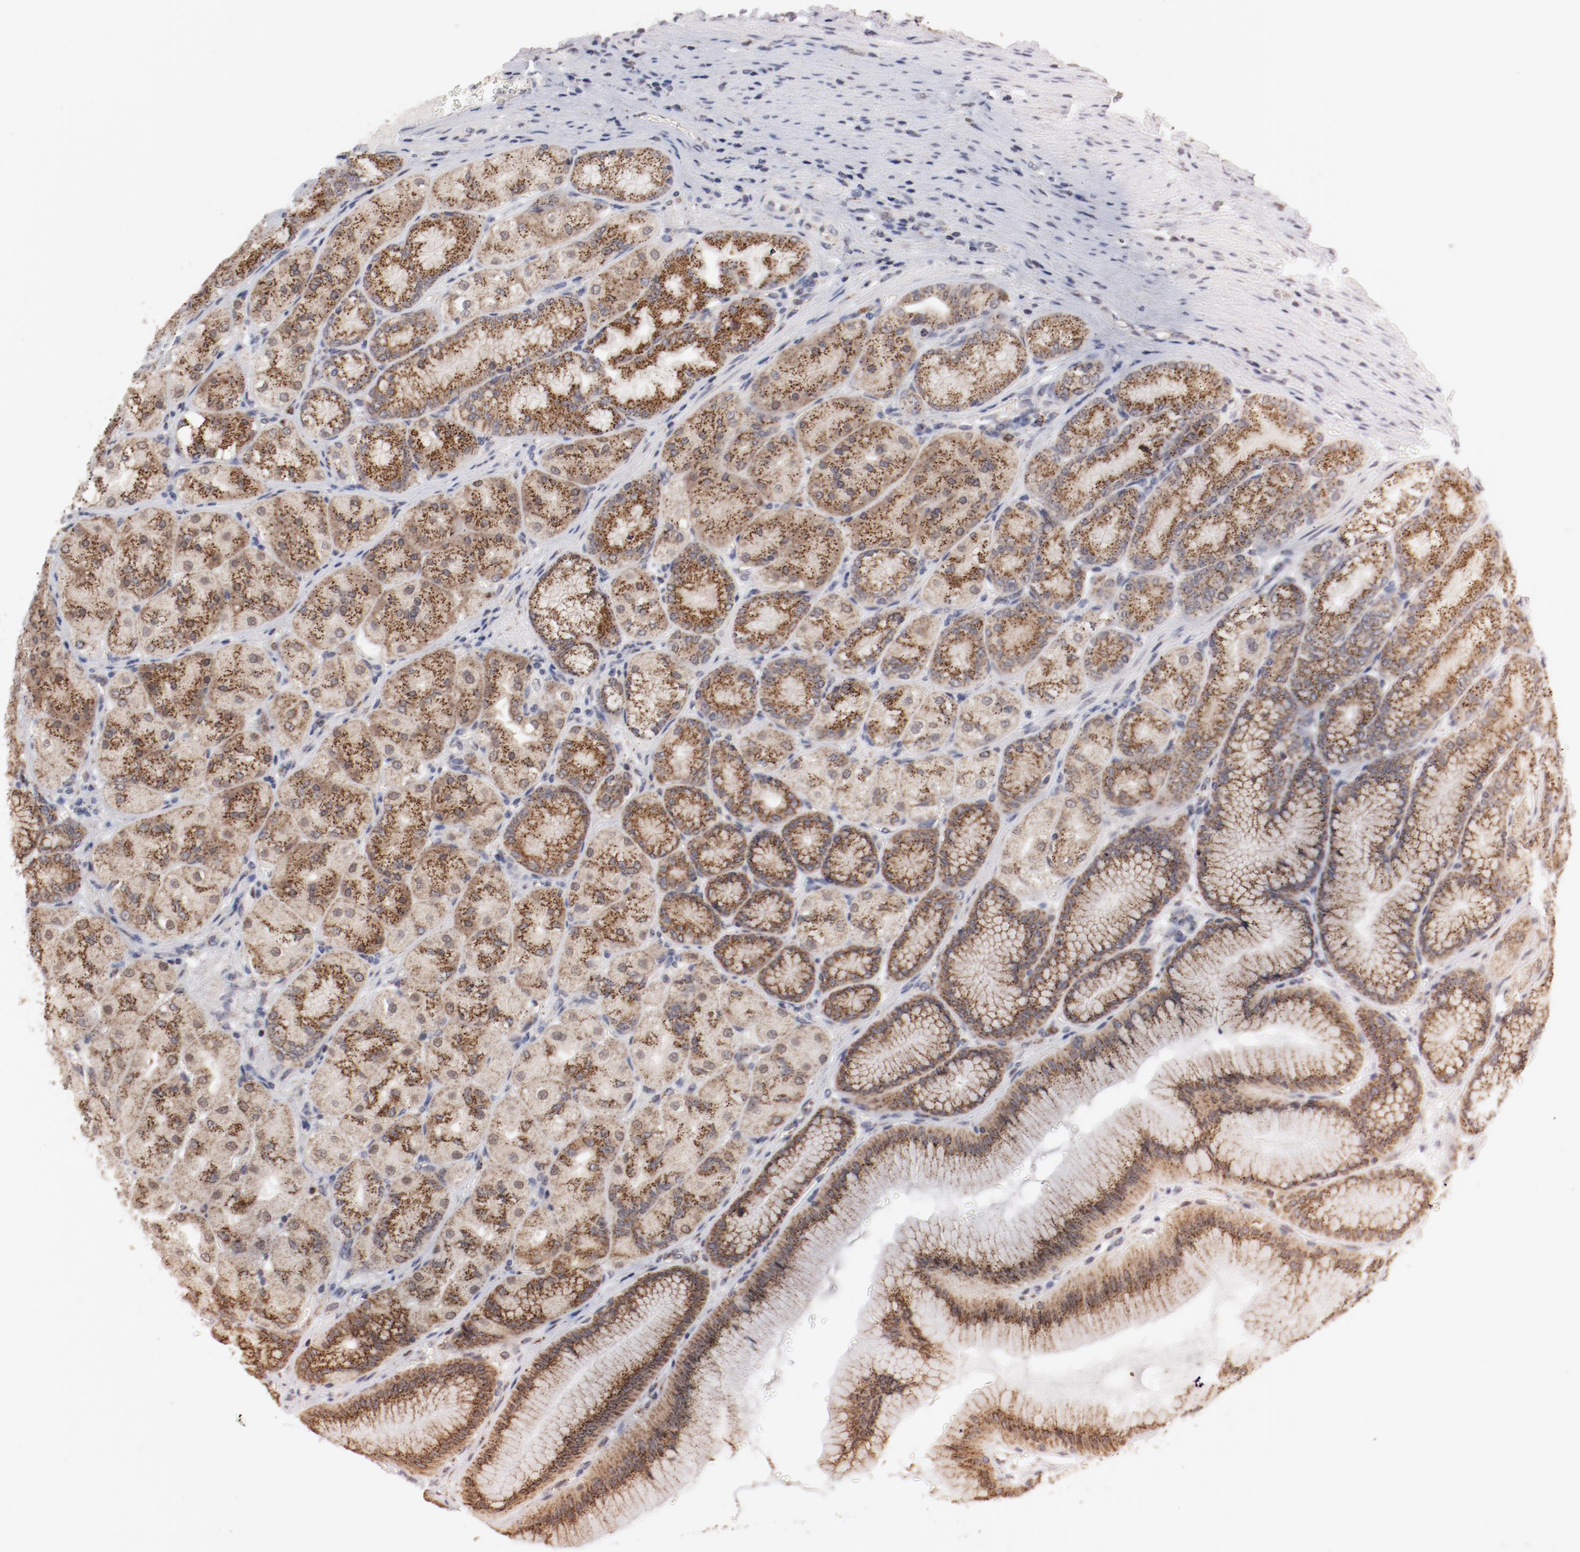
{"staining": {"intensity": "moderate", "quantity": ">75%", "location": "cytoplasmic/membranous"}, "tissue": "stomach", "cell_type": "Glandular cells", "image_type": "normal", "snomed": [{"axis": "morphology", "description": "Normal tissue, NOS"}, {"axis": "morphology", "description": "Adenocarcinoma, NOS"}, {"axis": "topography", "description": "Stomach"}, {"axis": "topography", "description": "Stomach, lower"}], "caption": "An image showing moderate cytoplasmic/membranous staining in about >75% of glandular cells in benign stomach, as visualized by brown immunohistochemical staining.", "gene": "RPL12", "patient": {"sex": "female", "age": 65}}